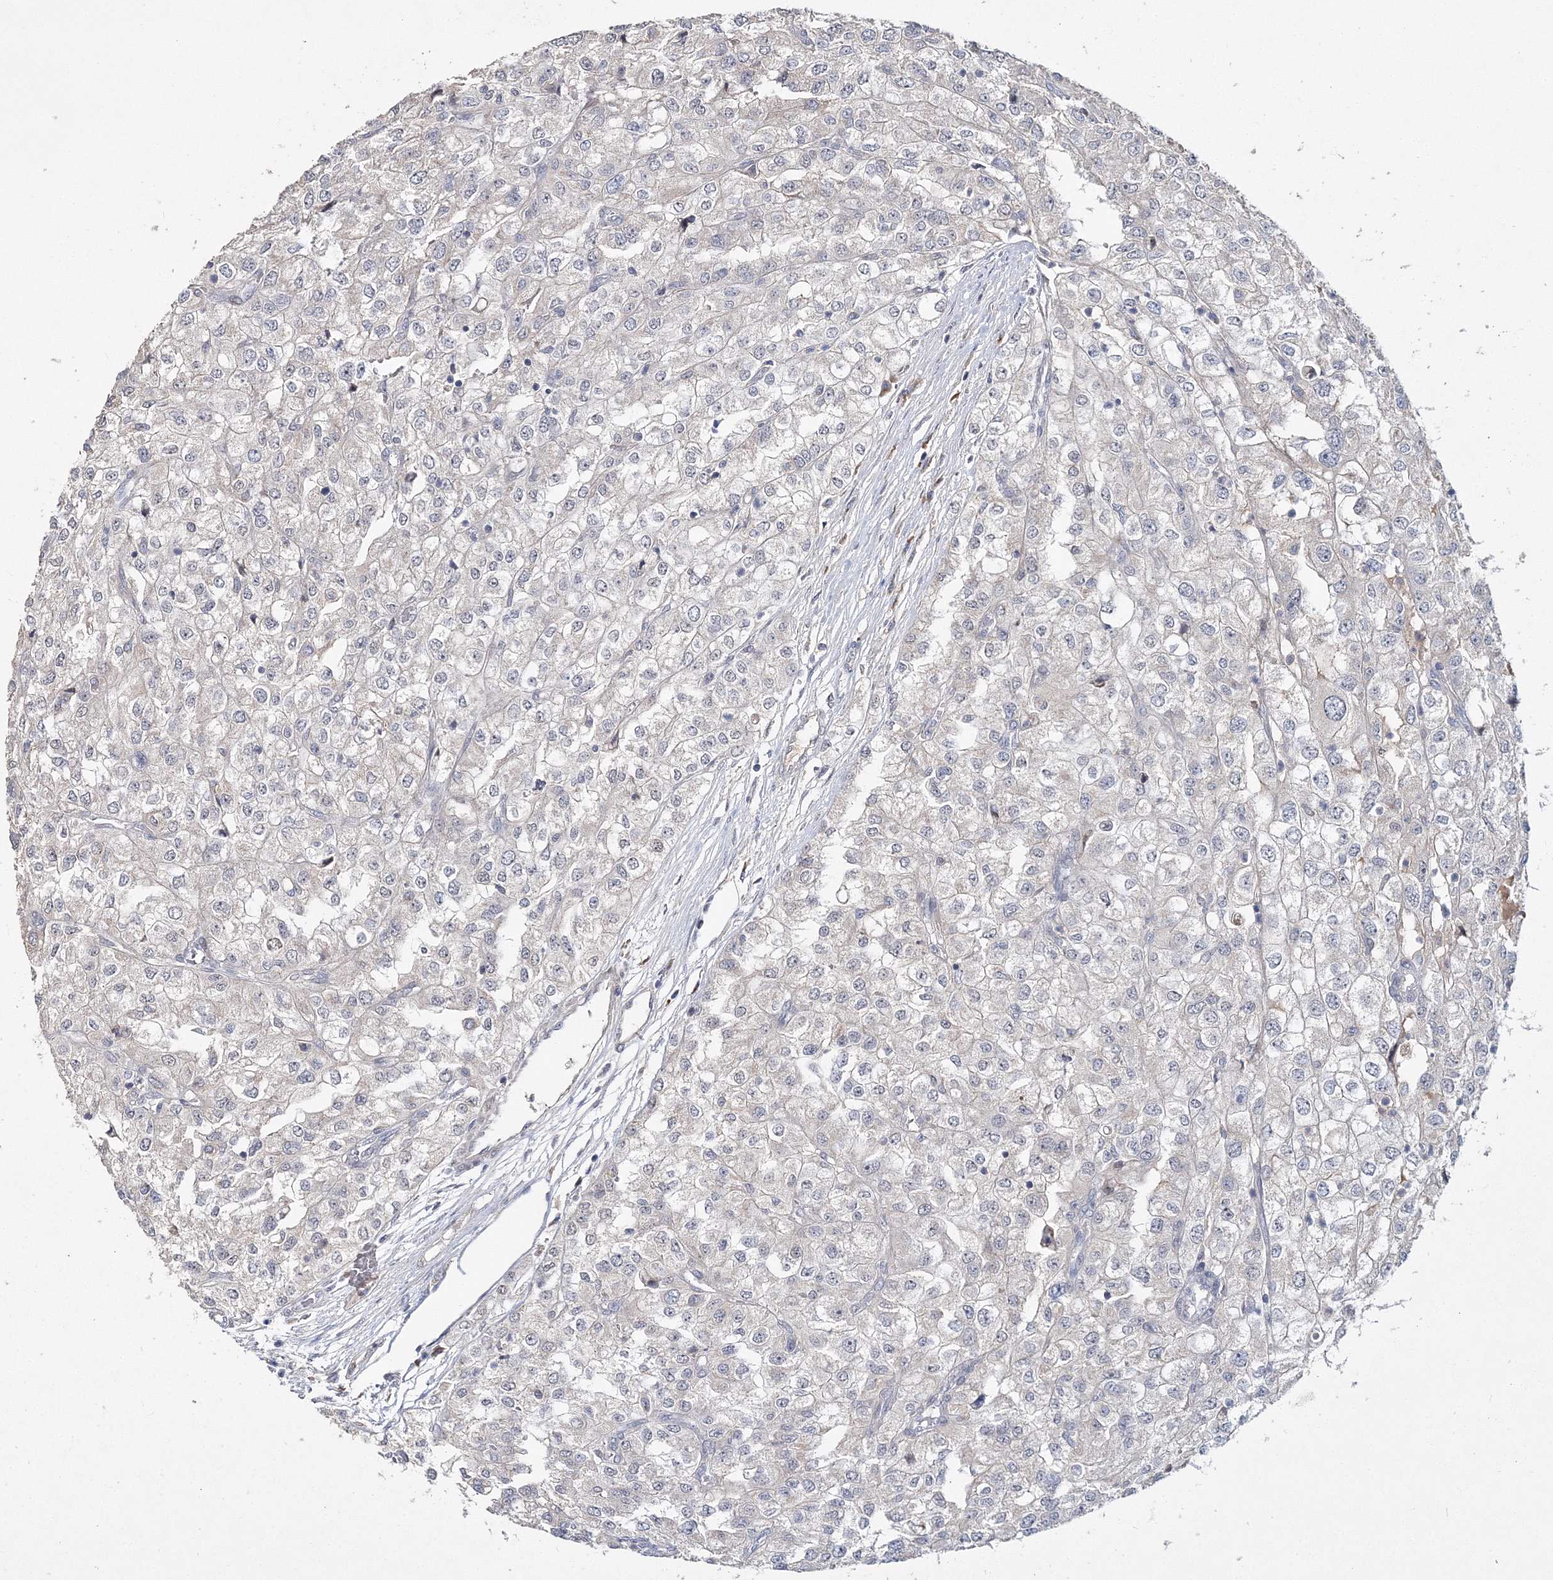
{"staining": {"intensity": "negative", "quantity": "none", "location": "none"}, "tissue": "renal cancer", "cell_type": "Tumor cells", "image_type": "cancer", "snomed": [{"axis": "morphology", "description": "Adenocarcinoma, NOS"}, {"axis": "topography", "description": "Kidney"}], "caption": "A high-resolution photomicrograph shows immunohistochemistry (IHC) staining of adenocarcinoma (renal), which displays no significant positivity in tumor cells.", "gene": "GJB5", "patient": {"sex": "female", "age": 54}}